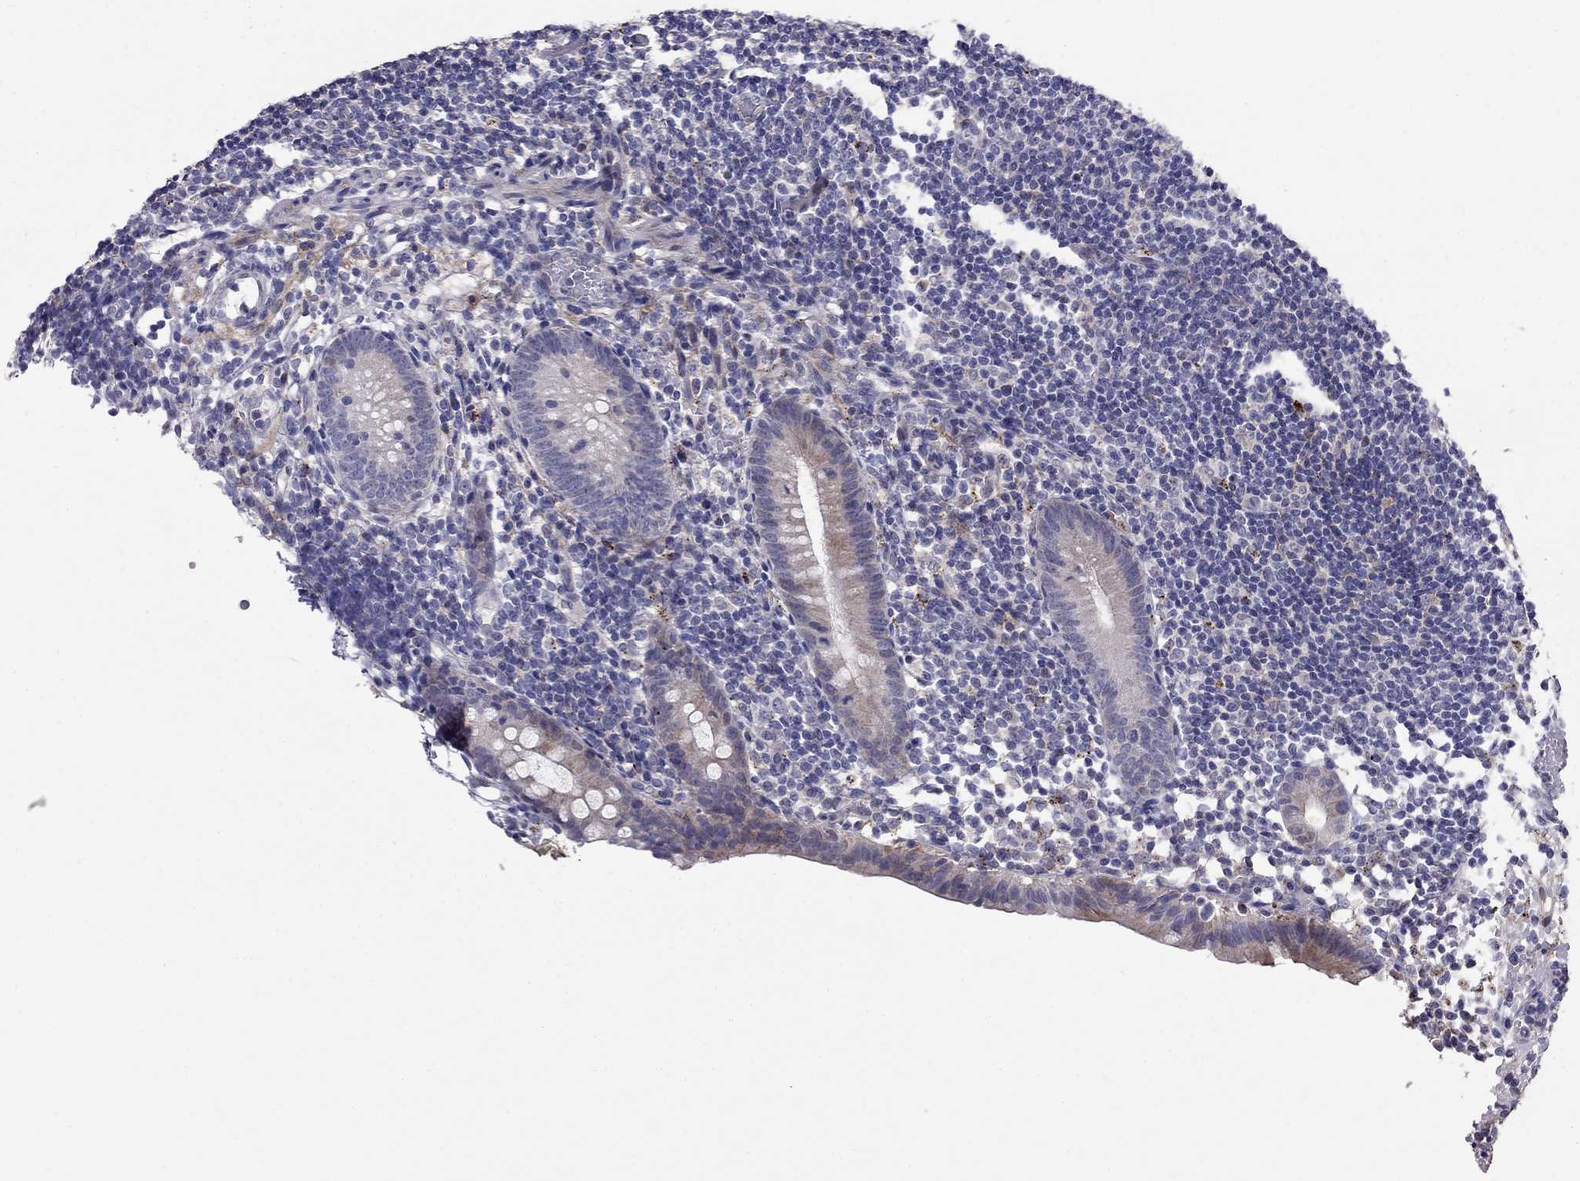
{"staining": {"intensity": "moderate", "quantity": "<25%", "location": "cytoplasmic/membranous"}, "tissue": "appendix", "cell_type": "Glandular cells", "image_type": "normal", "snomed": [{"axis": "morphology", "description": "Normal tissue, NOS"}, {"axis": "topography", "description": "Appendix"}], "caption": "Immunohistochemistry of benign human appendix shows low levels of moderate cytoplasmic/membranous expression in about <25% of glandular cells.", "gene": "MAGEB4", "patient": {"sex": "female", "age": 40}}